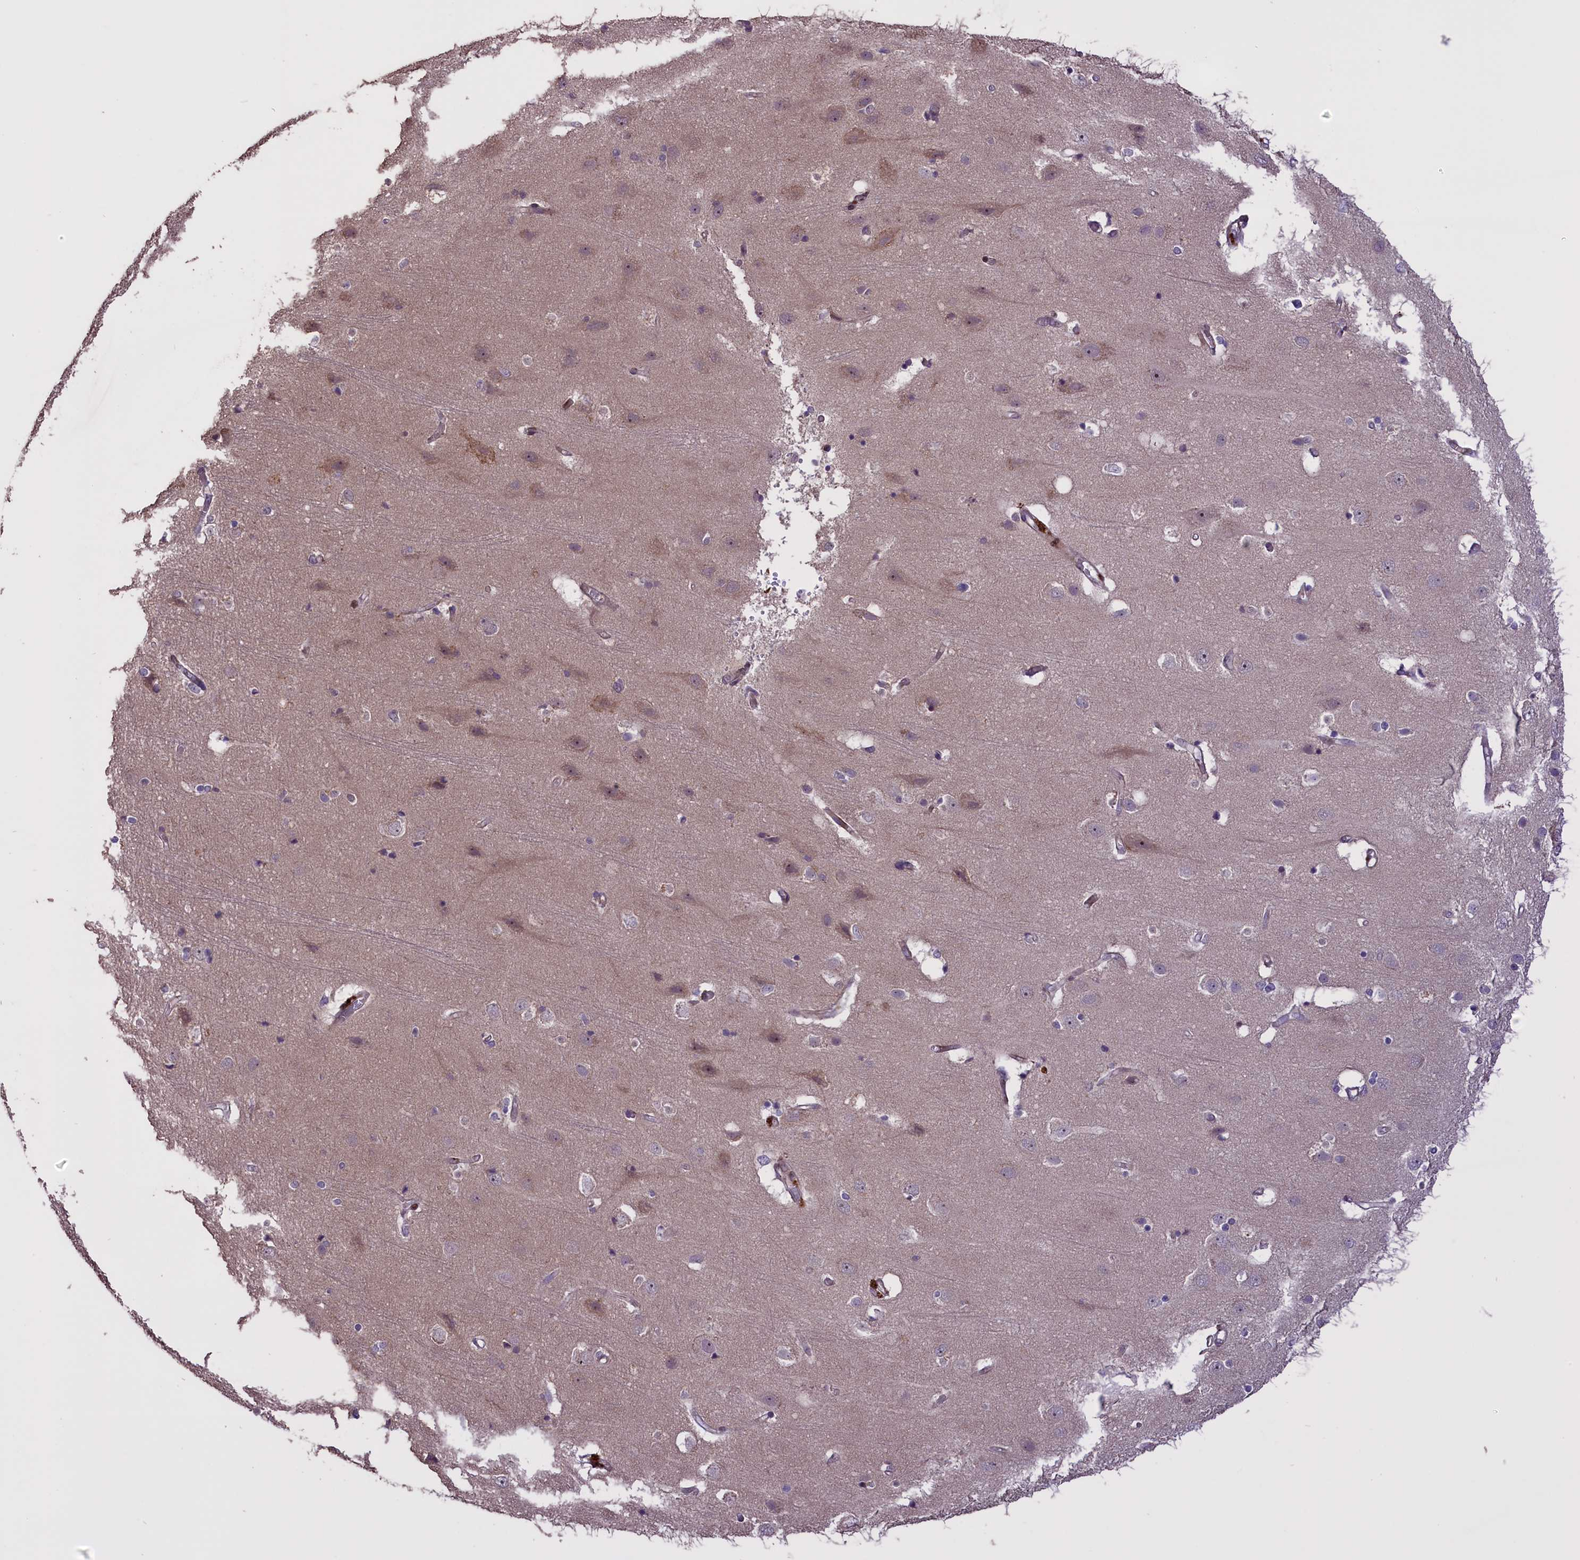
{"staining": {"intensity": "moderate", "quantity": "25%-75%", "location": "cytoplasmic/membranous,nuclear"}, "tissue": "cerebral cortex", "cell_type": "Endothelial cells", "image_type": "normal", "snomed": [{"axis": "morphology", "description": "Normal tissue, NOS"}, {"axis": "topography", "description": "Cerebral cortex"}], "caption": "A medium amount of moderate cytoplasmic/membranous,nuclear staining is seen in about 25%-75% of endothelial cells in unremarkable cerebral cortex. The staining is performed using DAB (3,3'-diaminobenzidine) brown chromogen to label protein expression. The nuclei are counter-stained blue using hematoxylin.", "gene": "ENHO", "patient": {"sex": "male", "age": 54}}